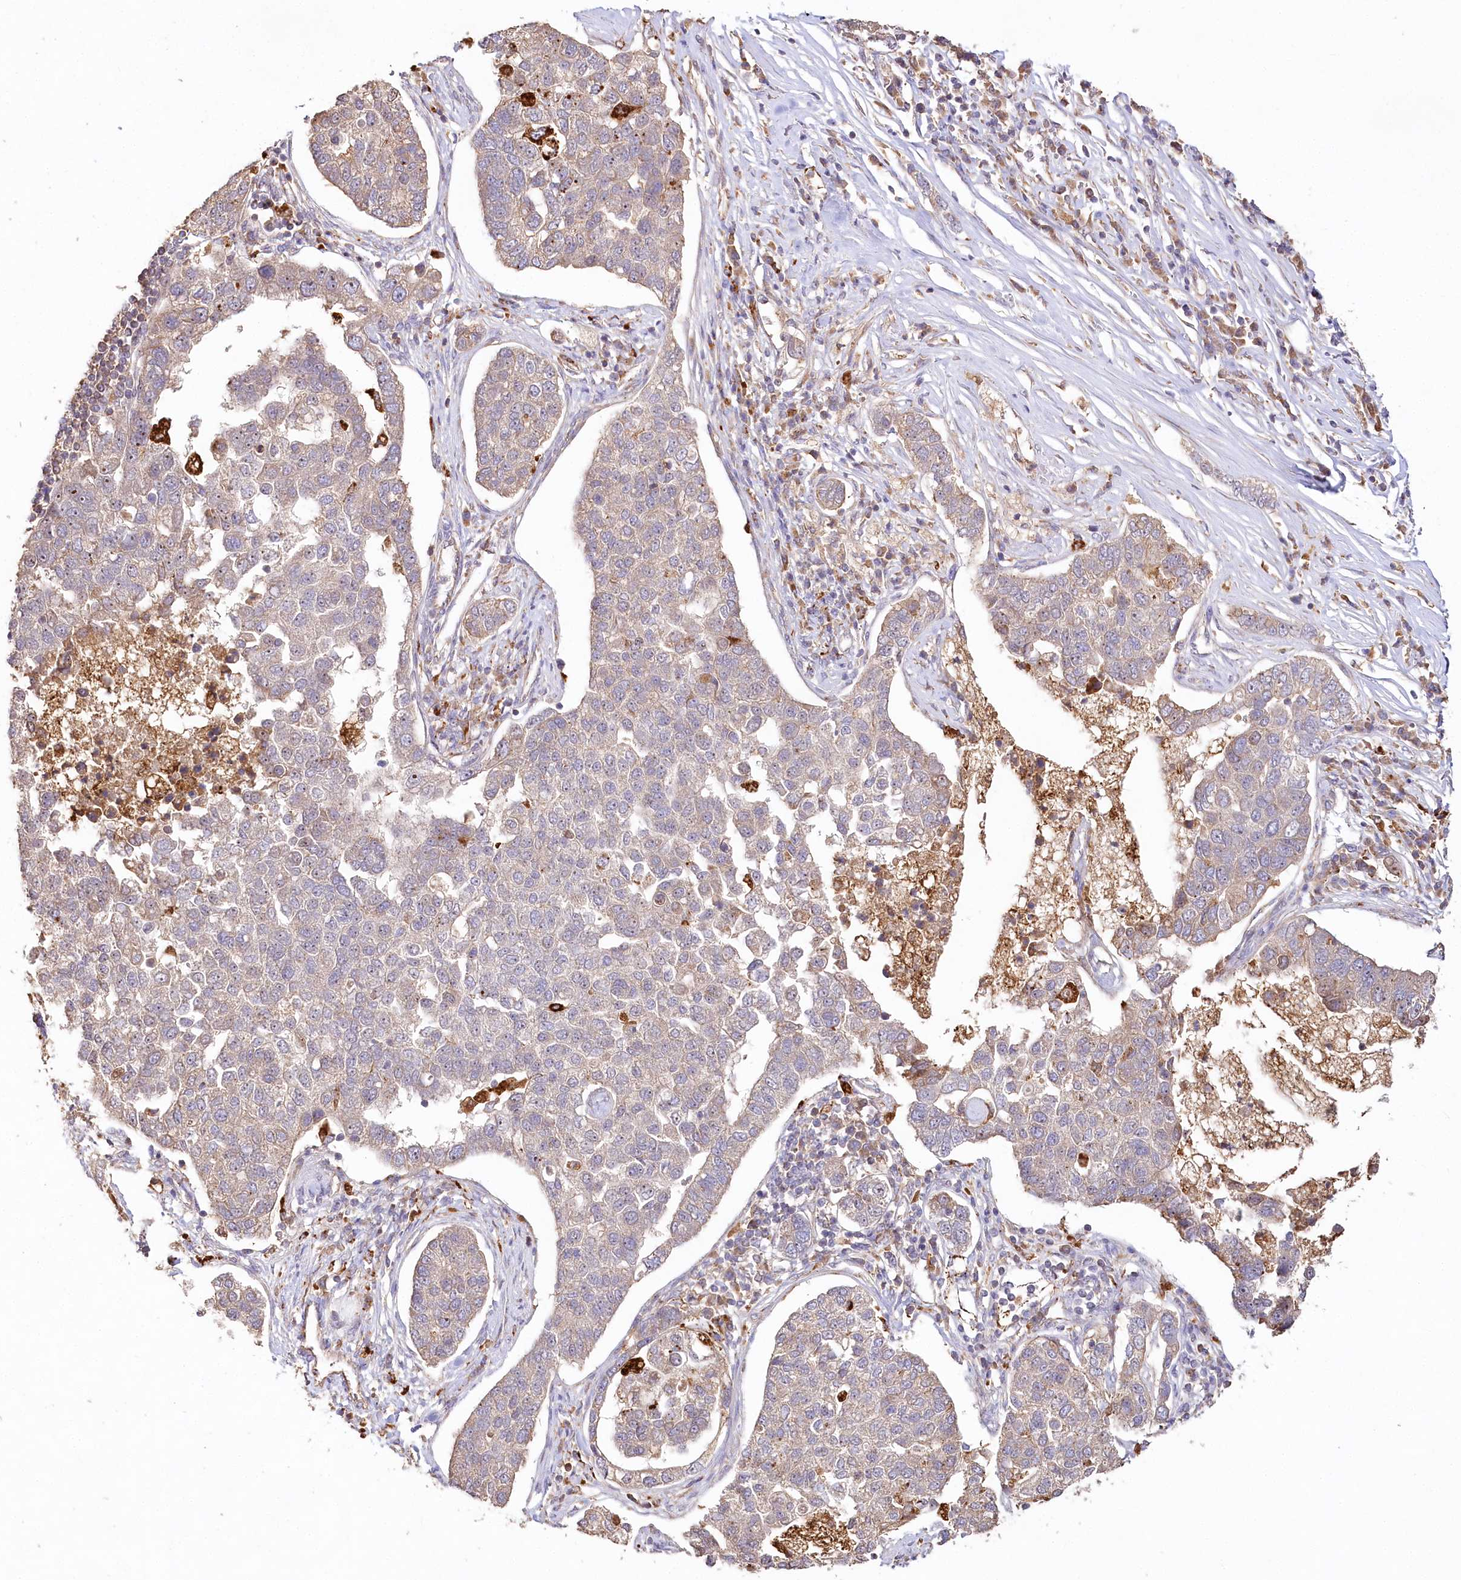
{"staining": {"intensity": "weak", "quantity": "<25%", "location": "cytoplasmic/membranous"}, "tissue": "pancreatic cancer", "cell_type": "Tumor cells", "image_type": "cancer", "snomed": [{"axis": "morphology", "description": "Adenocarcinoma, NOS"}, {"axis": "topography", "description": "Pancreas"}], "caption": "Tumor cells are negative for protein expression in human pancreatic cancer (adenocarcinoma).", "gene": "DMXL1", "patient": {"sex": "female", "age": 61}}